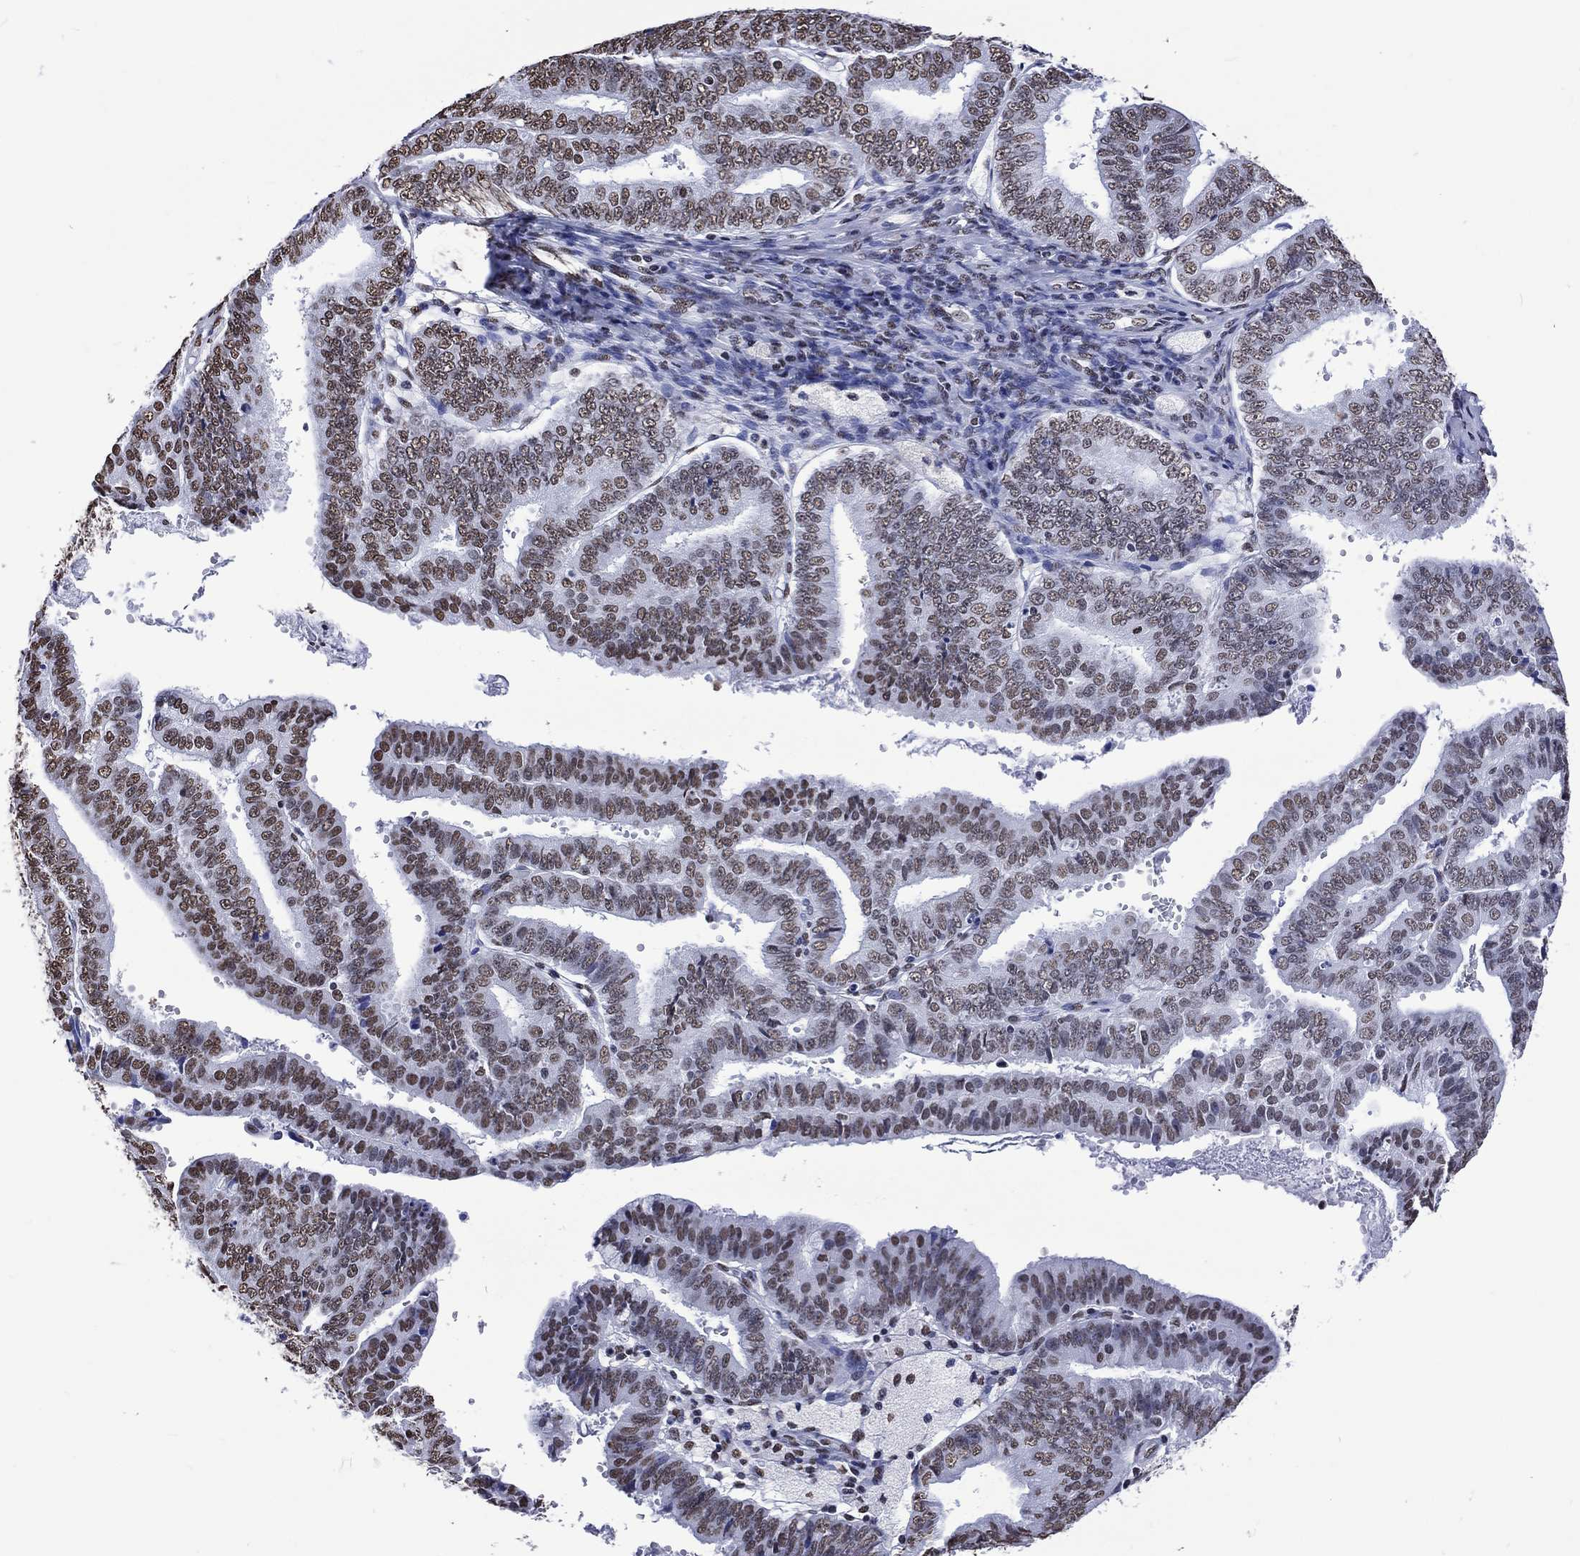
{"staining": {"intensity": "moderate", "quantity": ">75%", "location": "nuclear"}, "tissue": "endometrial cancer", "cell_type": "Tumor cells", "image_type": "cancer", "snomed": [{"axis": "morphology", "description": "Adenocarcinoma, NOS"}, {"axis": "topography", "description": "Endometrium"}], "caption": "Tumor cells demonstrate moderate nuclear staining in about >75% of cells in adenocarcinoma (endometrial).", "gene": "RETREG2", "patient": {"sex": "female", "age": 63}}